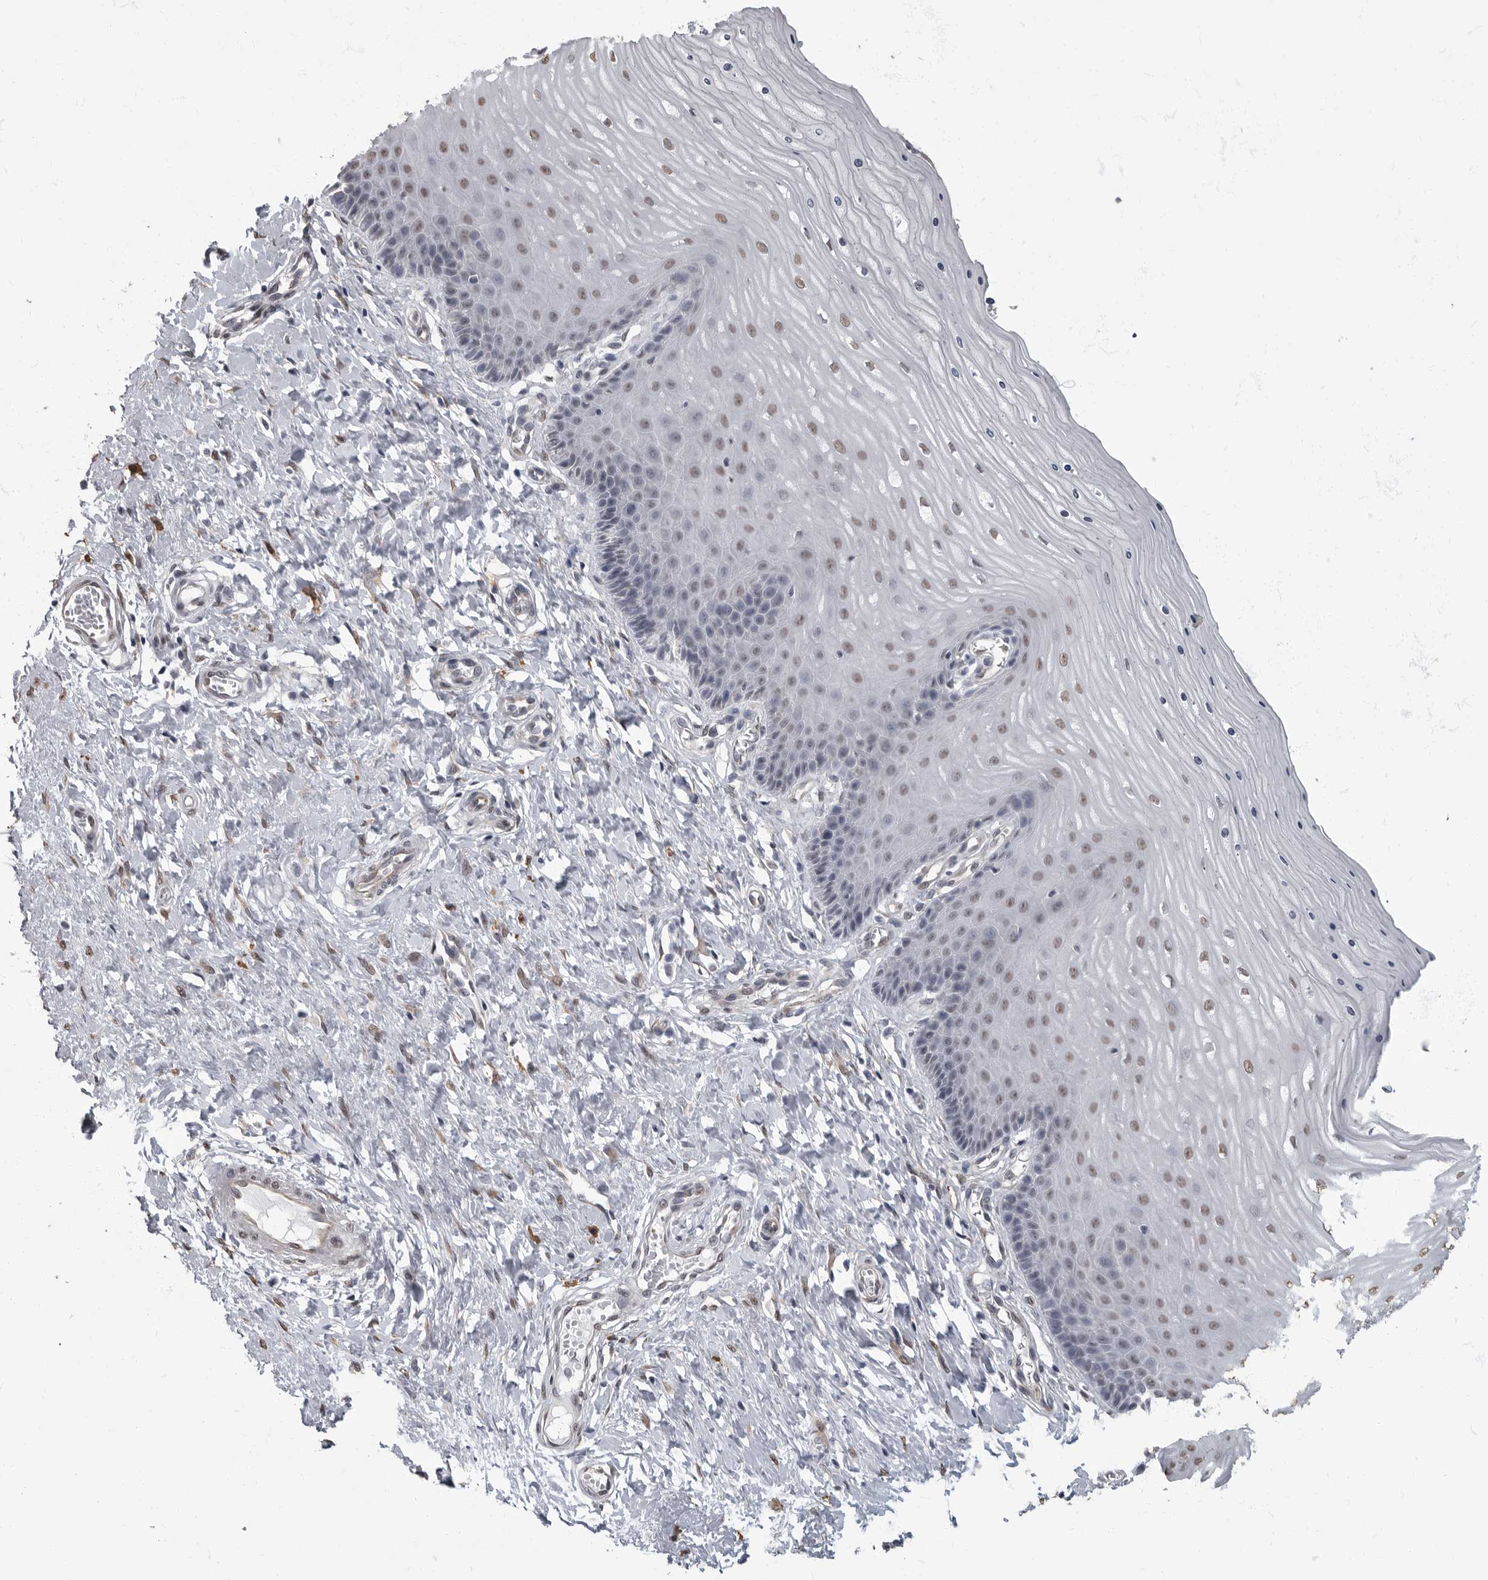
{"staining": {"intensity": "negative", "quantity": "none", "location": "none"}, "tissue": "cervix", "cell_type": "Glandular cells", "image_type": "normal", "snomed": [{"axis": "morphology", "description": "Normal tissue, NOS"}, {"axis": "topography", "description": "Cervix"}], "caption": "A photomicrograph of human cervix is negative for staining in glandular cells. Nuclei are stained in blue.", "gene": "ARHGEF10", "patient": {"sex": "female", "age": 55}}